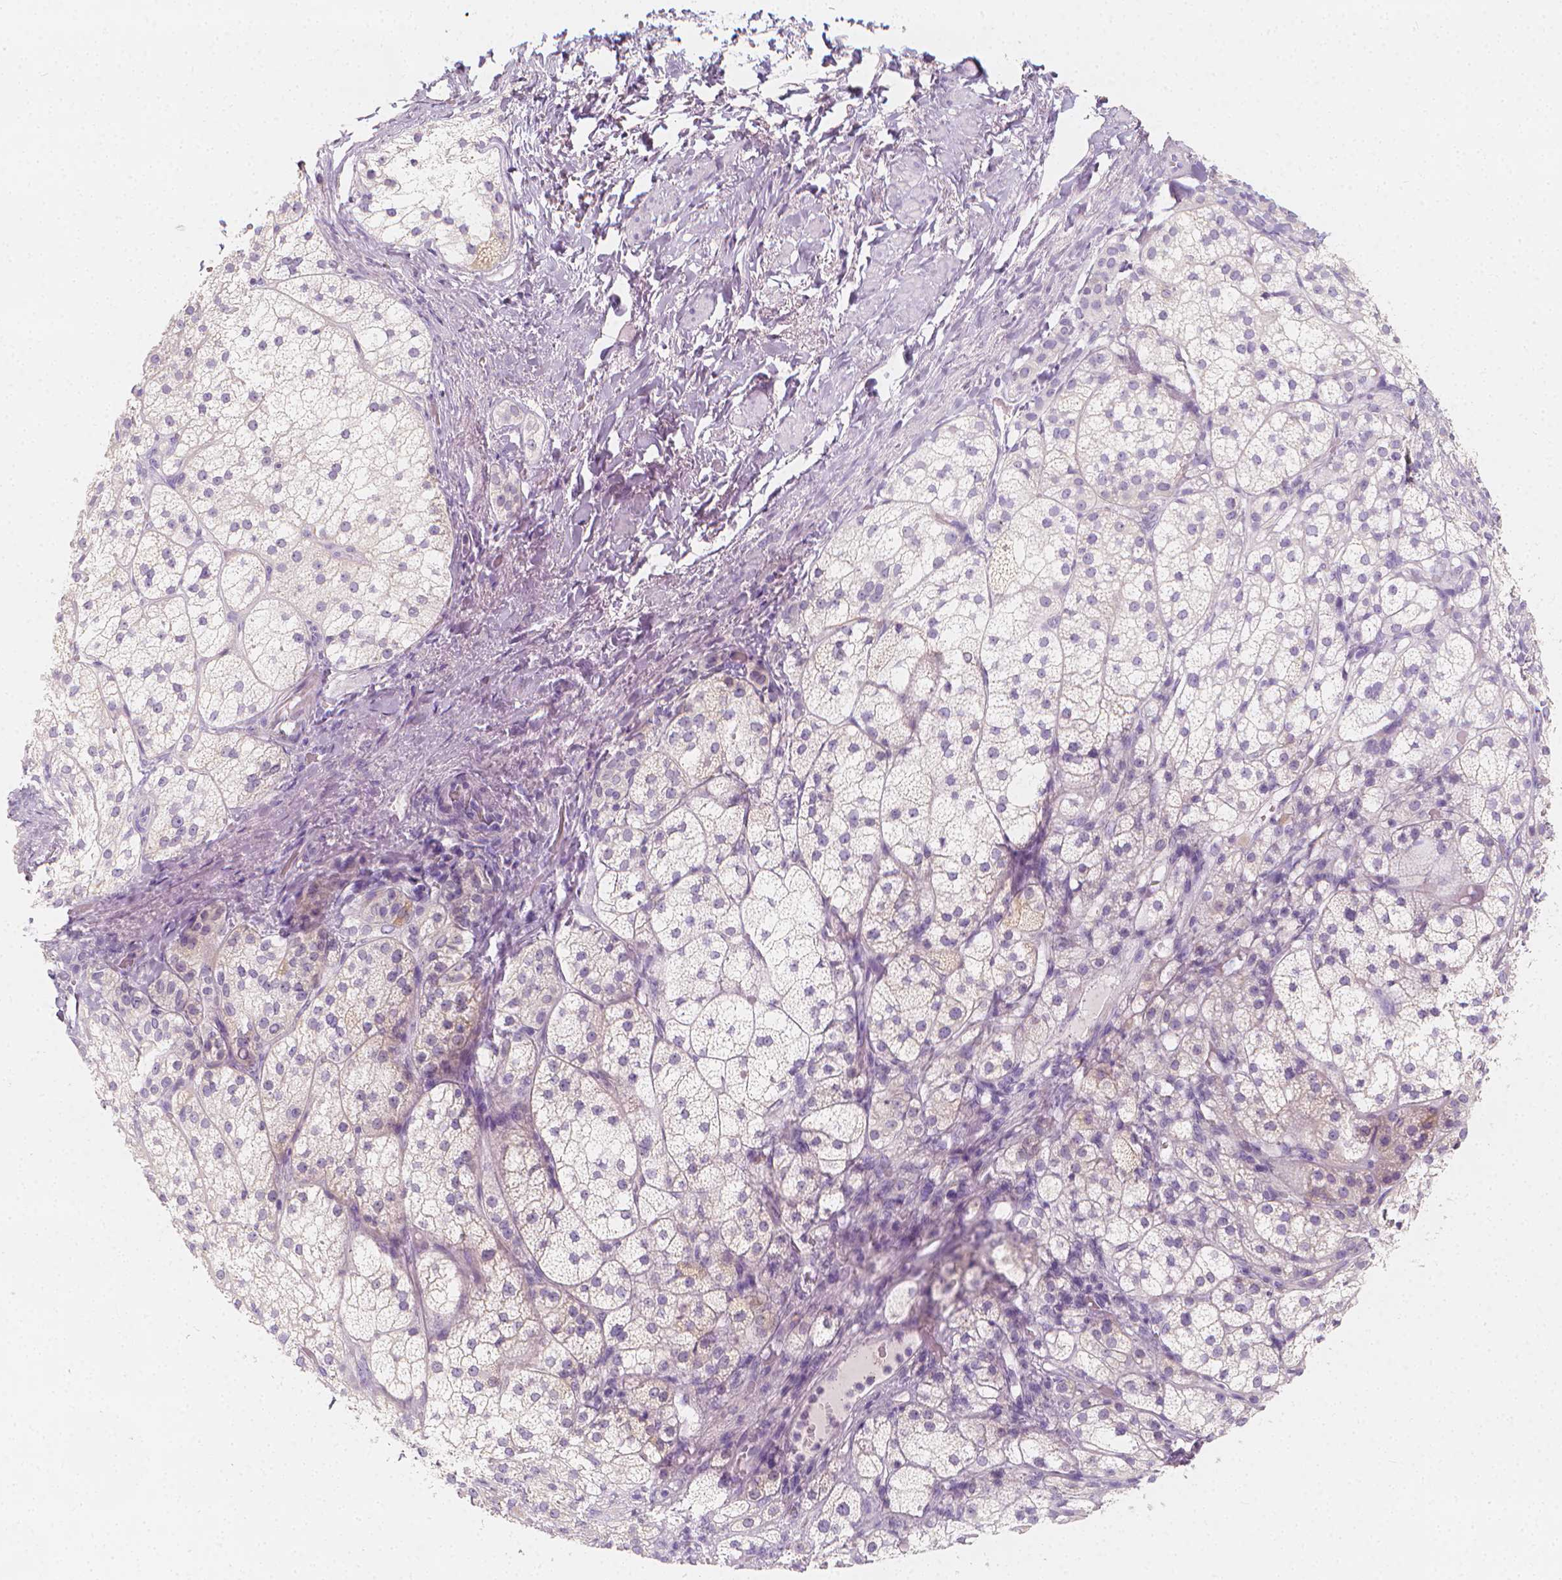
{"staining": {"intensity": "negative", "quantity": "none", "location": "none"}, "tissue": "adrenal gland", "cell_type": "Glandular cells", "image_type": "normal", "snomed": [{"axis": "morphology", "description": "Normal tissue, NOS"}, {"axis": "topography", "description": "Adrenal gland"}], "caption": "Micrograph shows no protein positivity in glandular cells of unremarkable adrenal gland. (DAB (3,3'-diaminobenzidine) IHC, high magnification).", "gene": "RBFOX1", "patient": {"sex": "female", "age": 60}}